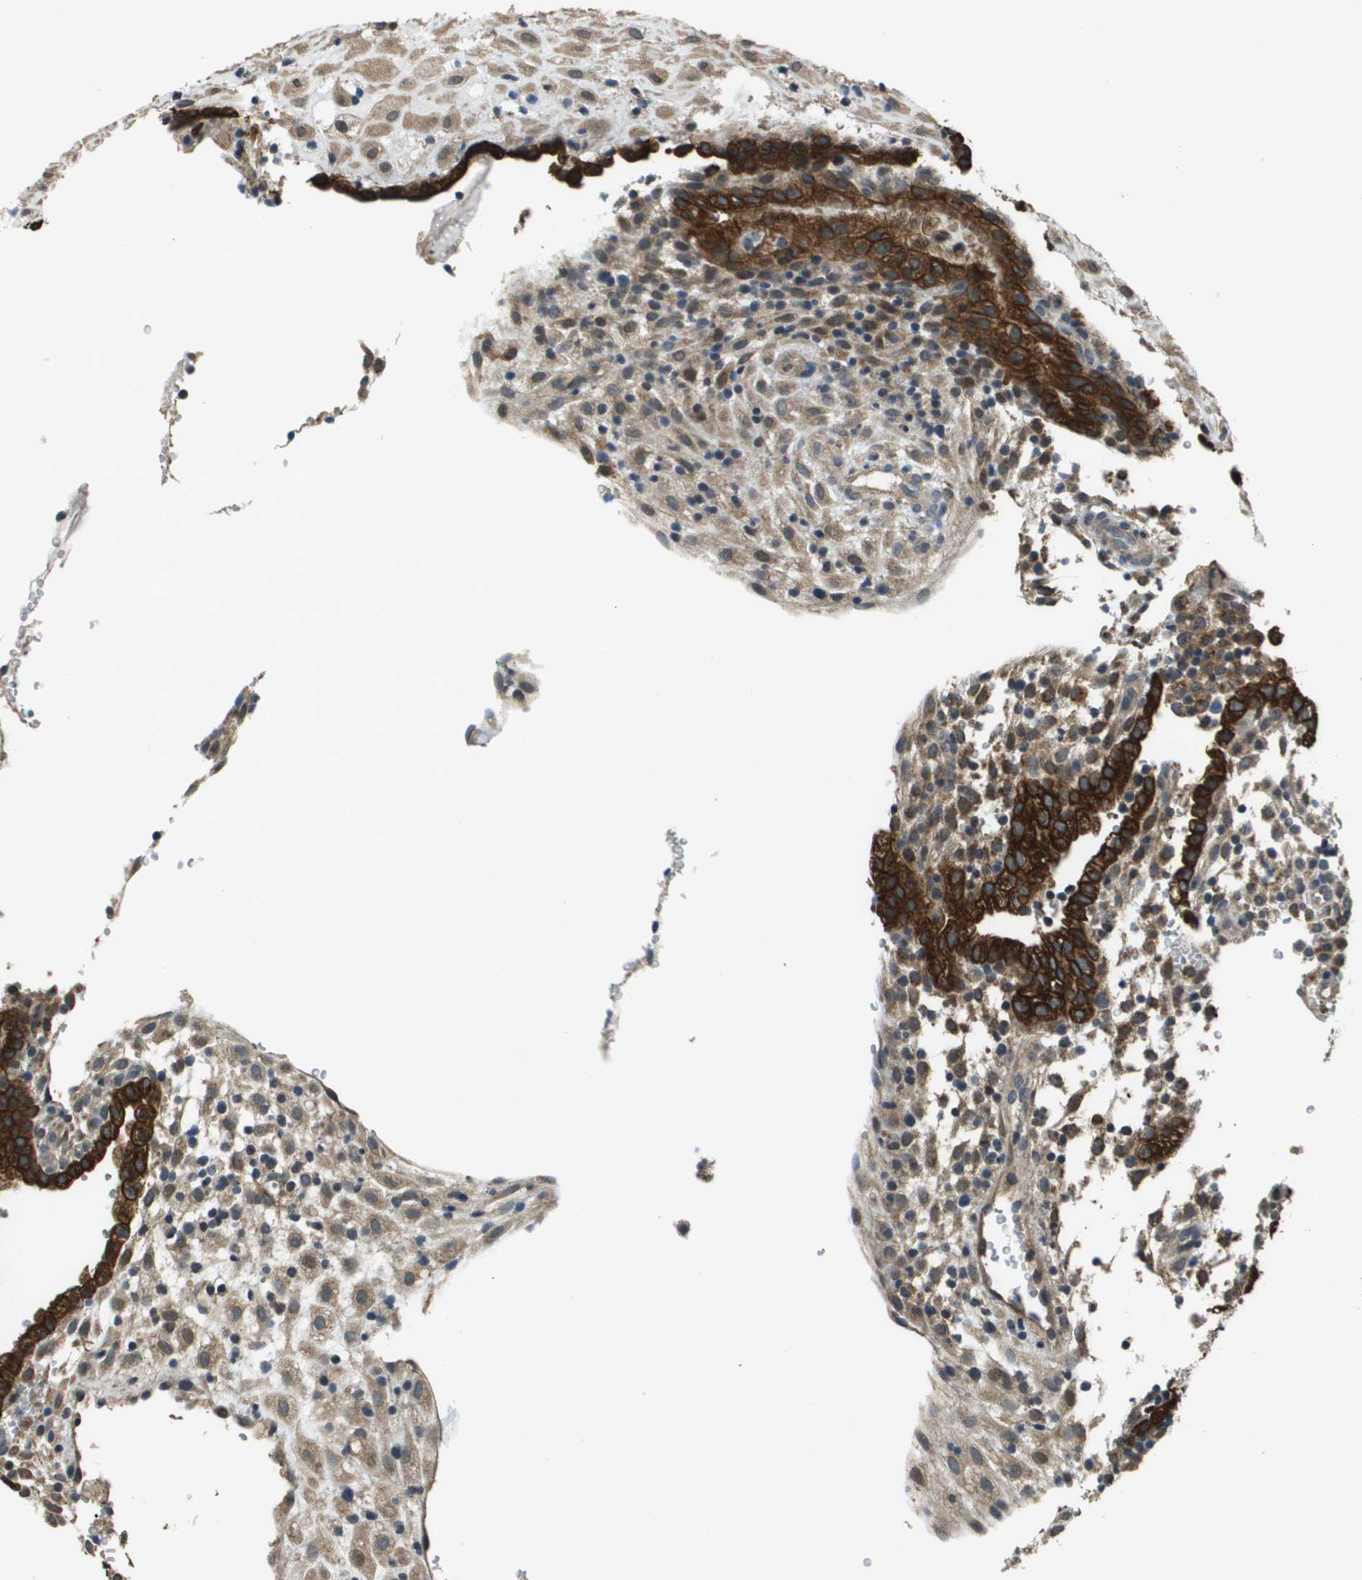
{"staining": {"intensity": "moderate", "quantity": ">75%", "location": "cytoplasmic/membranous"}, "tissue": "placenta", "cell_type": "Decidual cells", "image_type": "normal", "snomed": [{"axis": "morphology", "description": "Normal tissue, NOS"}, {"axis": "topography", "description": "Placenta"}], "caption": "Brown immunohistochemical staining in normal human placenta shows moderate cytoplasmic/membranous staining in about >75% of decidual cells. Nuclei are stained in blue.", "gene": "CDKN2C", "patient": {"sex": "female", "age": 18}}